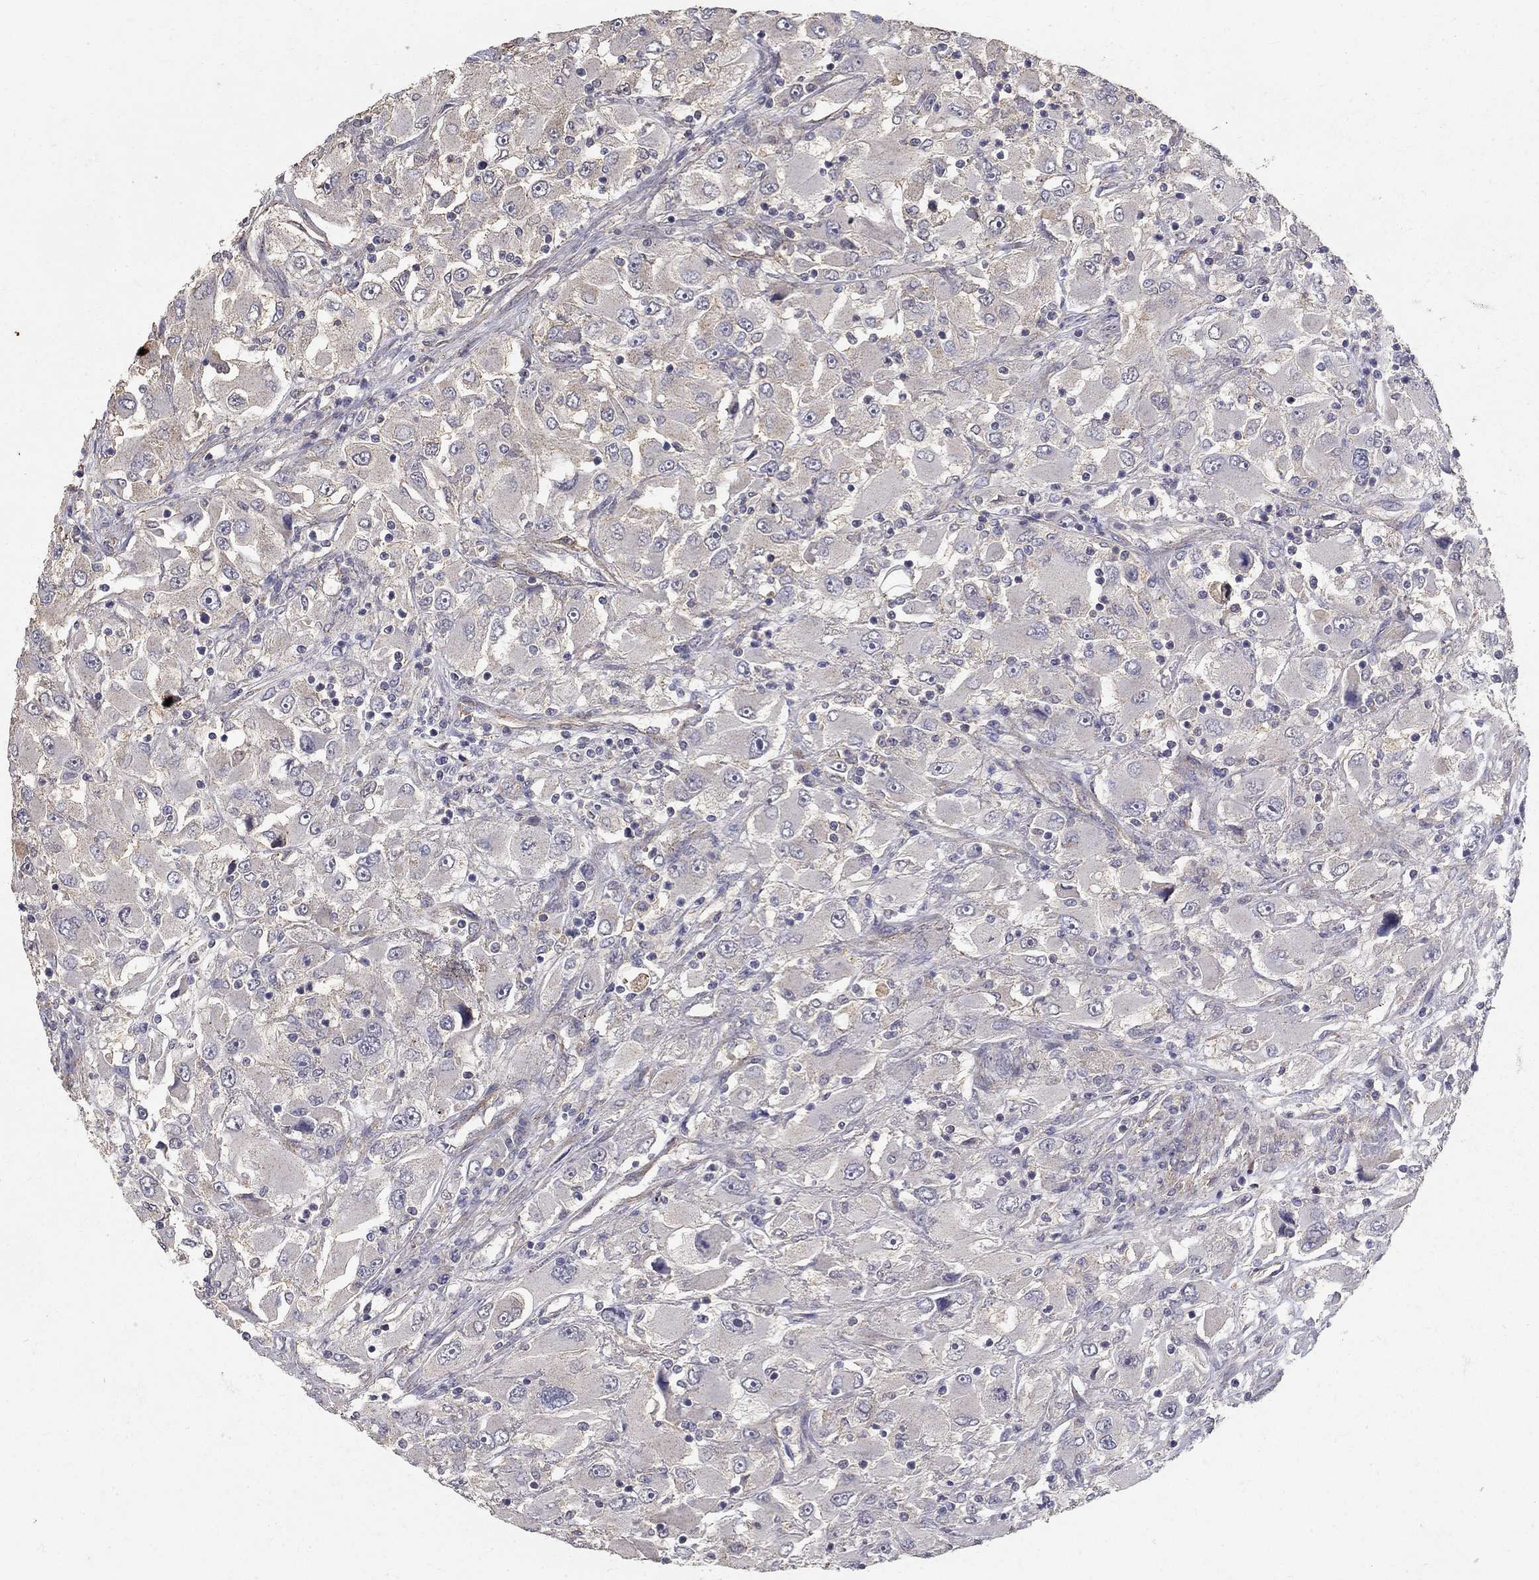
{"staining": {"intensity": "negative", "quantity": "none", "location": "none"}, "tissue": "renal cancer", "cell_type": "Tumor cells", "image_type": "cancer", "snomed": [{"axis": "morphology", "description": "Adenocarcinoma, NOS"}, {"axis": "topography", "description": "Kidney"}], "caption": "This is a micrograph of IHC staining of renal adenocarcinoma, which shows no positivity in tumor cells.", "gene": "MPP2", "patient": {"sex": "female", "age": 52}}